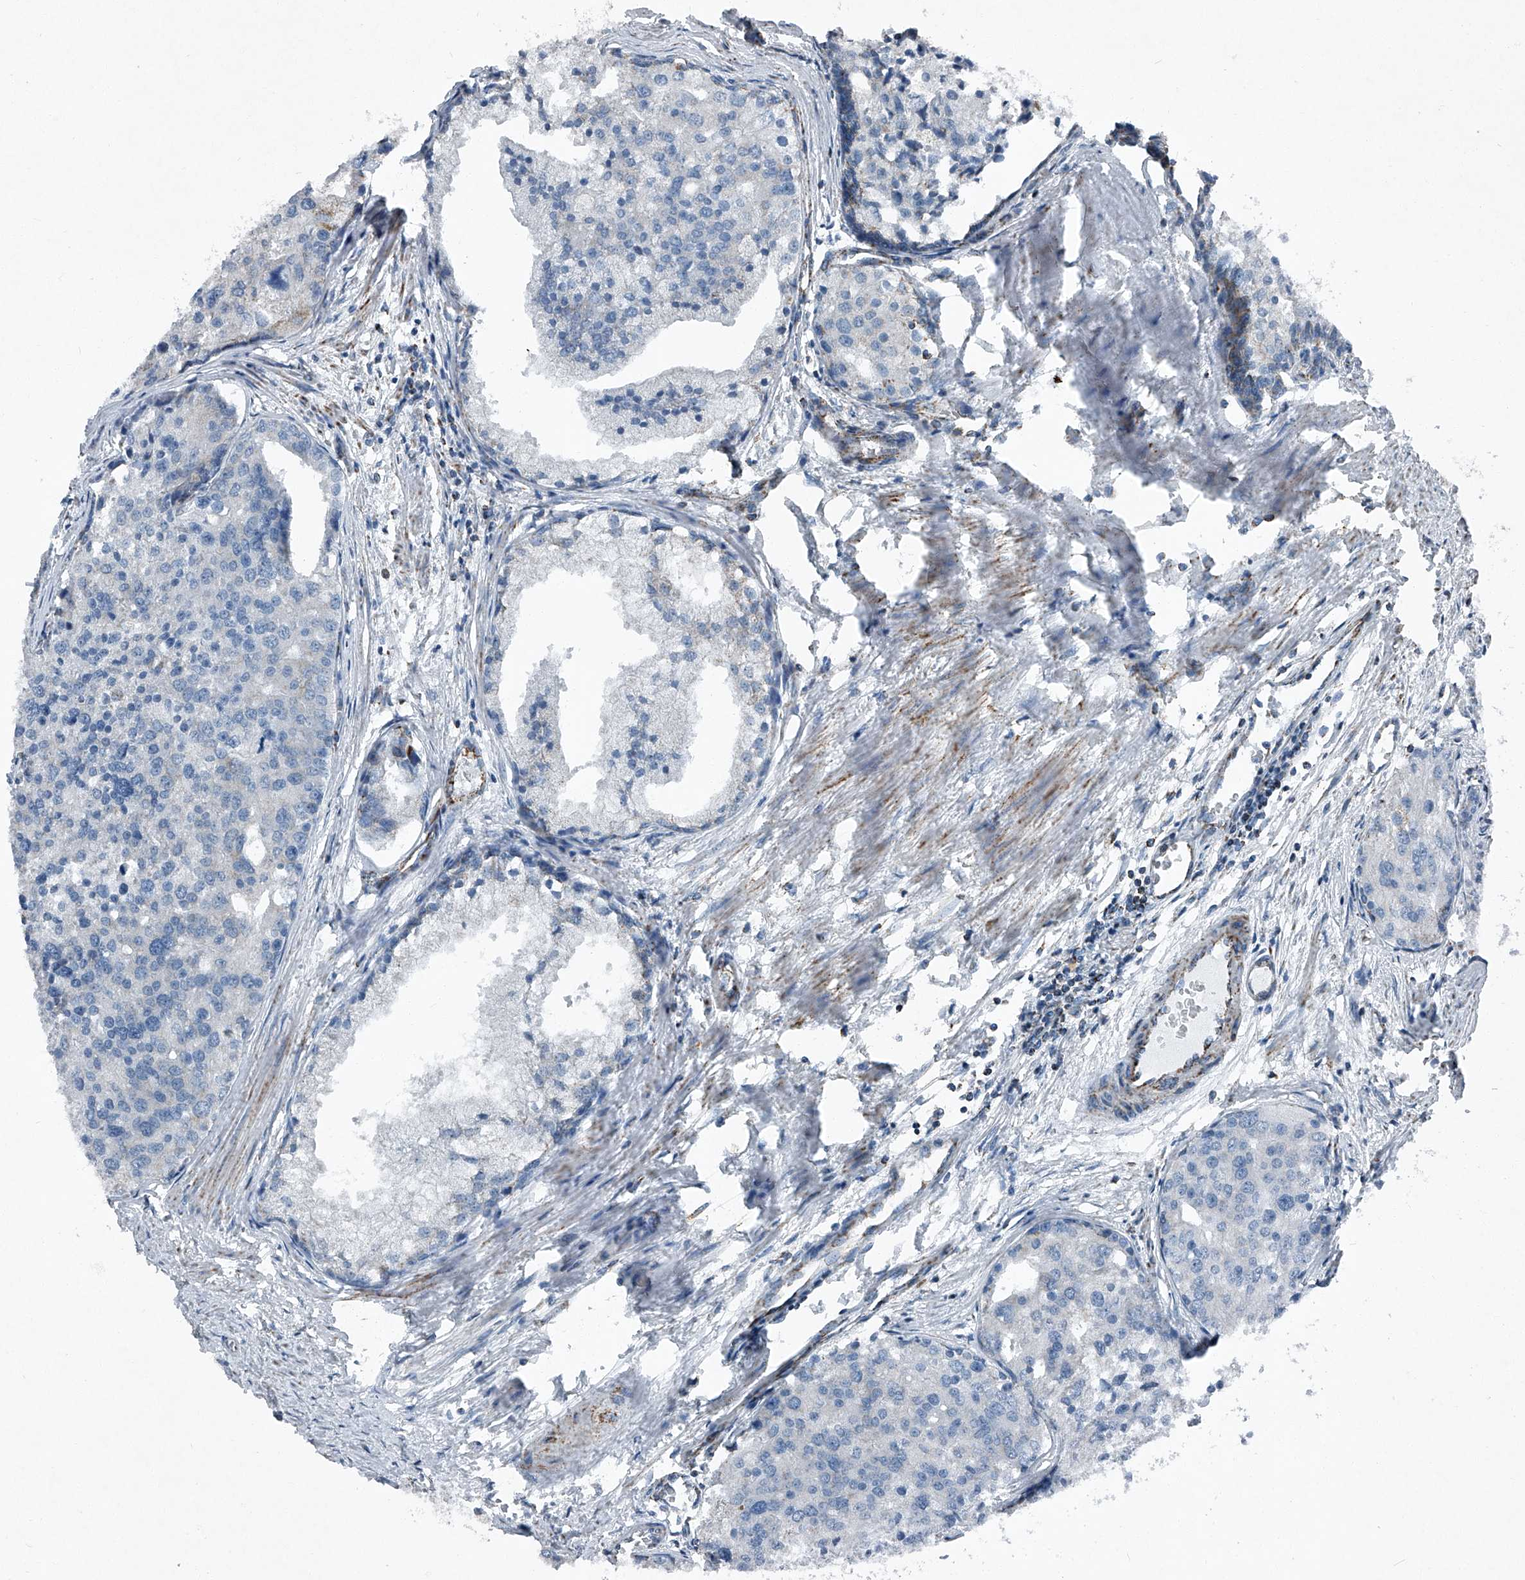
{"staining": {"intensity": "negative", "quantity": "none", "location": "none"}, "tissue": "prostate cancer", "cell_type": "Tumor cells", "image_type": "cancer", "snomed": [{"axis": "morphology", "description": "Adenocarcinoma, High grade"}, {"axis": "topography", "description": "Prostate"}], "caption": "The image reveals no significant expression in tumor cells of prostate high-grade adenocarcinoma.", "gene": "CHRNA7", "patient": {"sex": "male", "age": 50}}